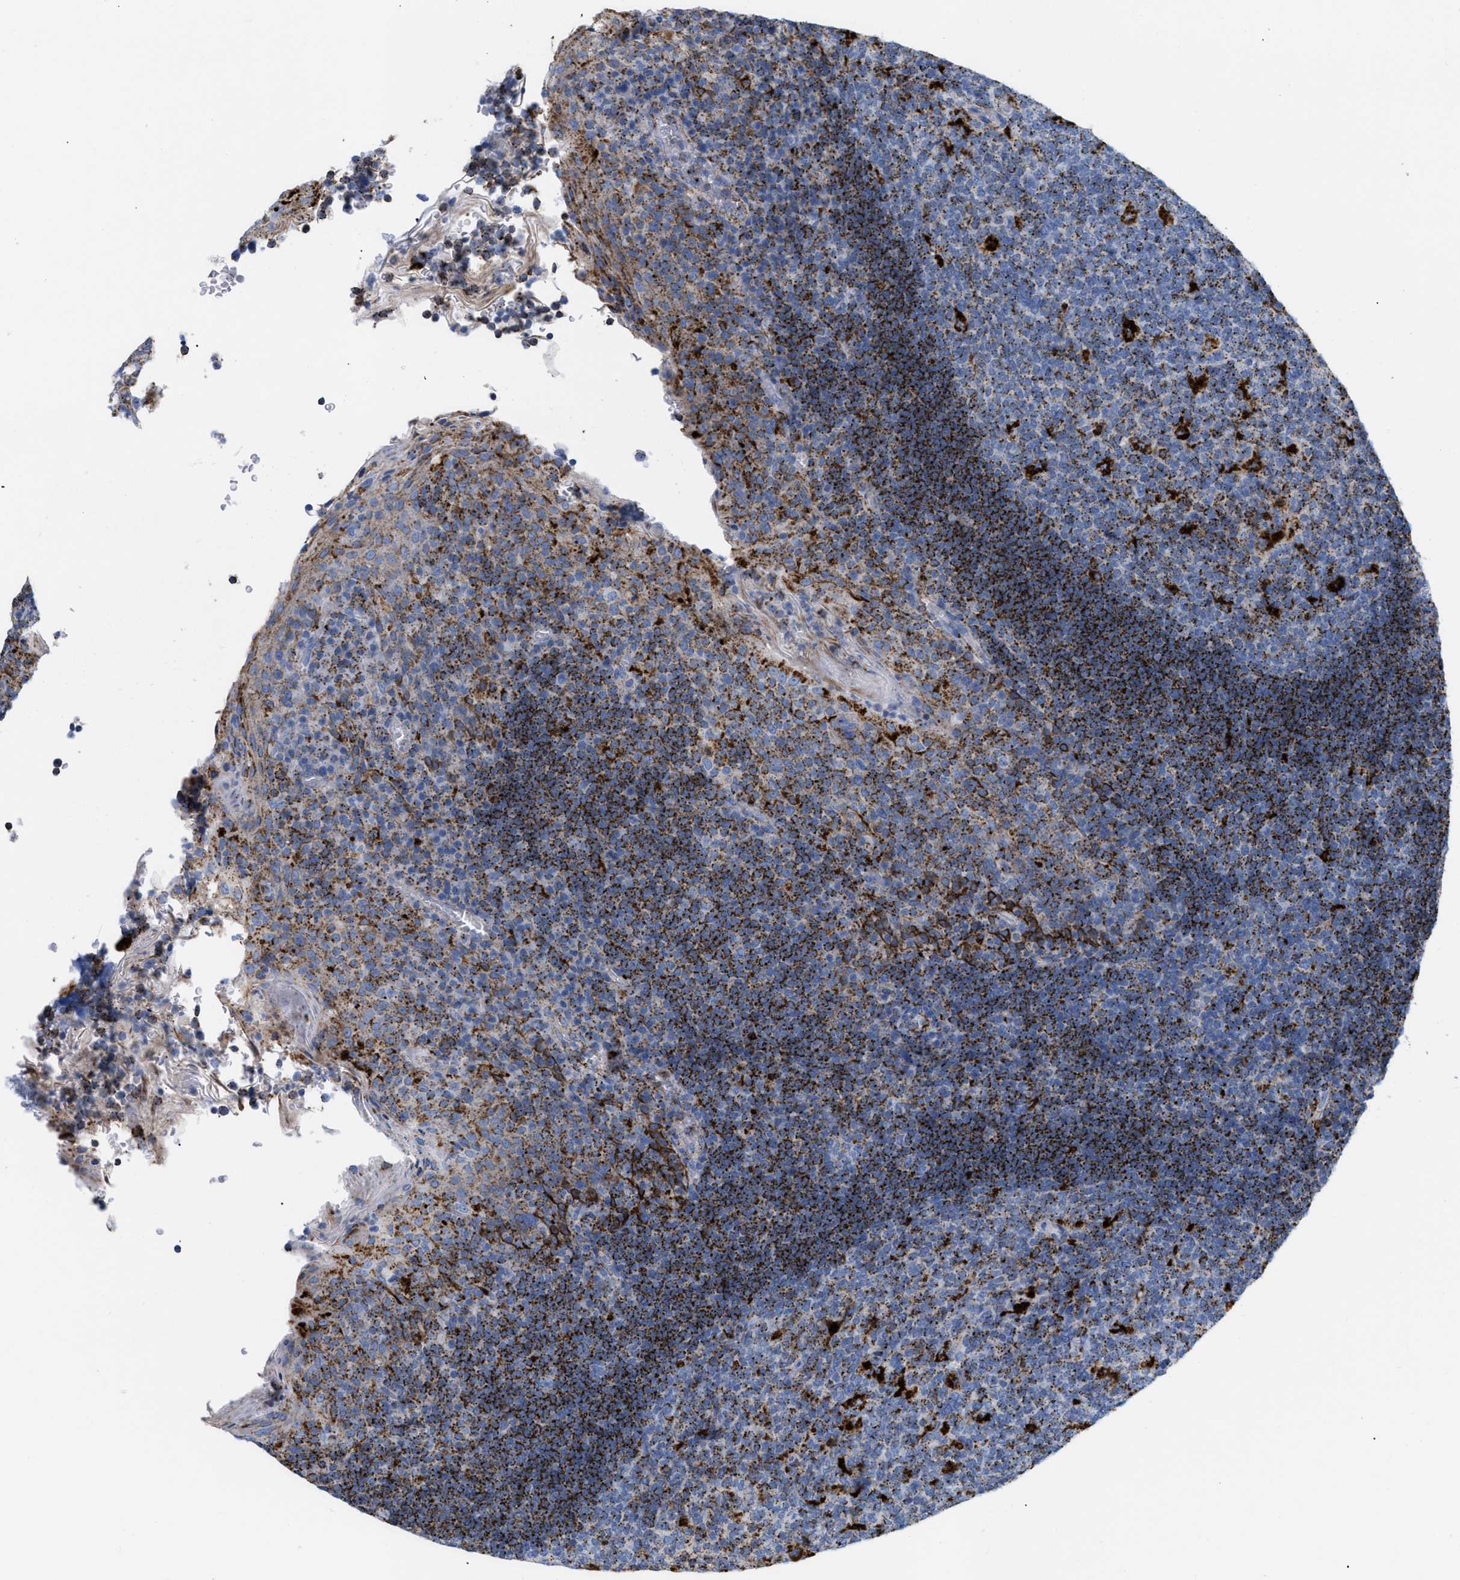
{"staining": {"intensity": "strong", "quantity": "<25%", "location": "cytoplasmic/membranous"}, "tissue": "tonsil", "cell_type": "Germinal center cells", "image_type": "normal", "snomed": [{"axis": "morphology", "description": "Normal tissue, NOS"}, {"axis": "topography", "description": "Tonsil"}], "caption": "Tonsil stained for a protein shows strong cytoplasmic/membranous positivity in germinal center cells. (DAB (3,3'-diaminobenzidine) IHC with brightfield microscopy, high magnification).", "gene": "DRAM2", "patient": {"sex": "male", "age": 17}}